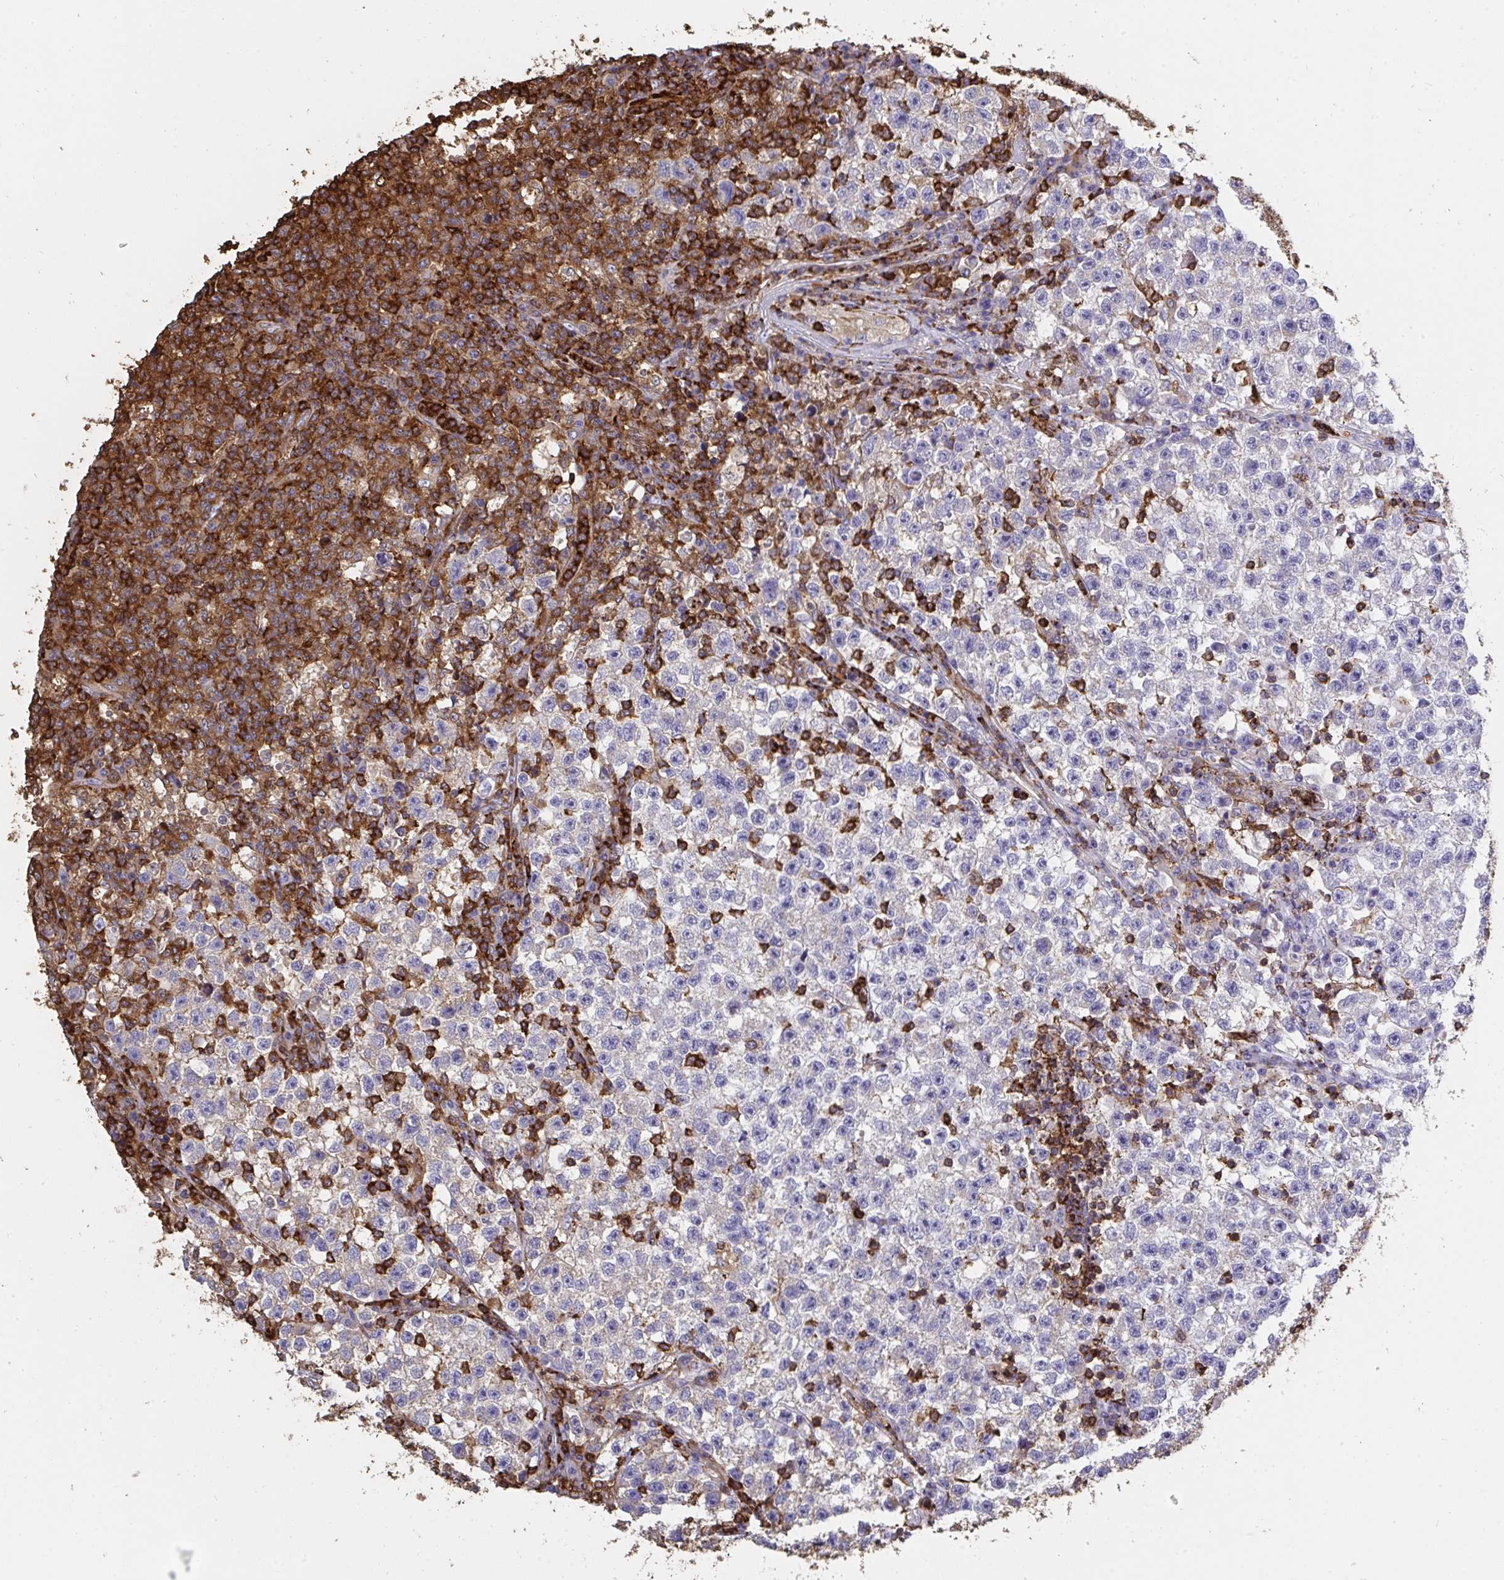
{"staining": {"intensity": "negative", "quantity": "none", "location": "none"}, "tissue": "testis cancer", "cell_type": "Tumor cells", "image_type": "cancer", "snomed": [{"axis": "morphology", "description": "Seminoma, NOS"}, {"axis": "topography", "description": "Testis"}], "caption": "Testis seminoma stained for a protein using immunohistochemistry (IHC) displays no positivity tumor cells.", "gene": "CFL1", "patient": {"sex": "male", "age": 22}}